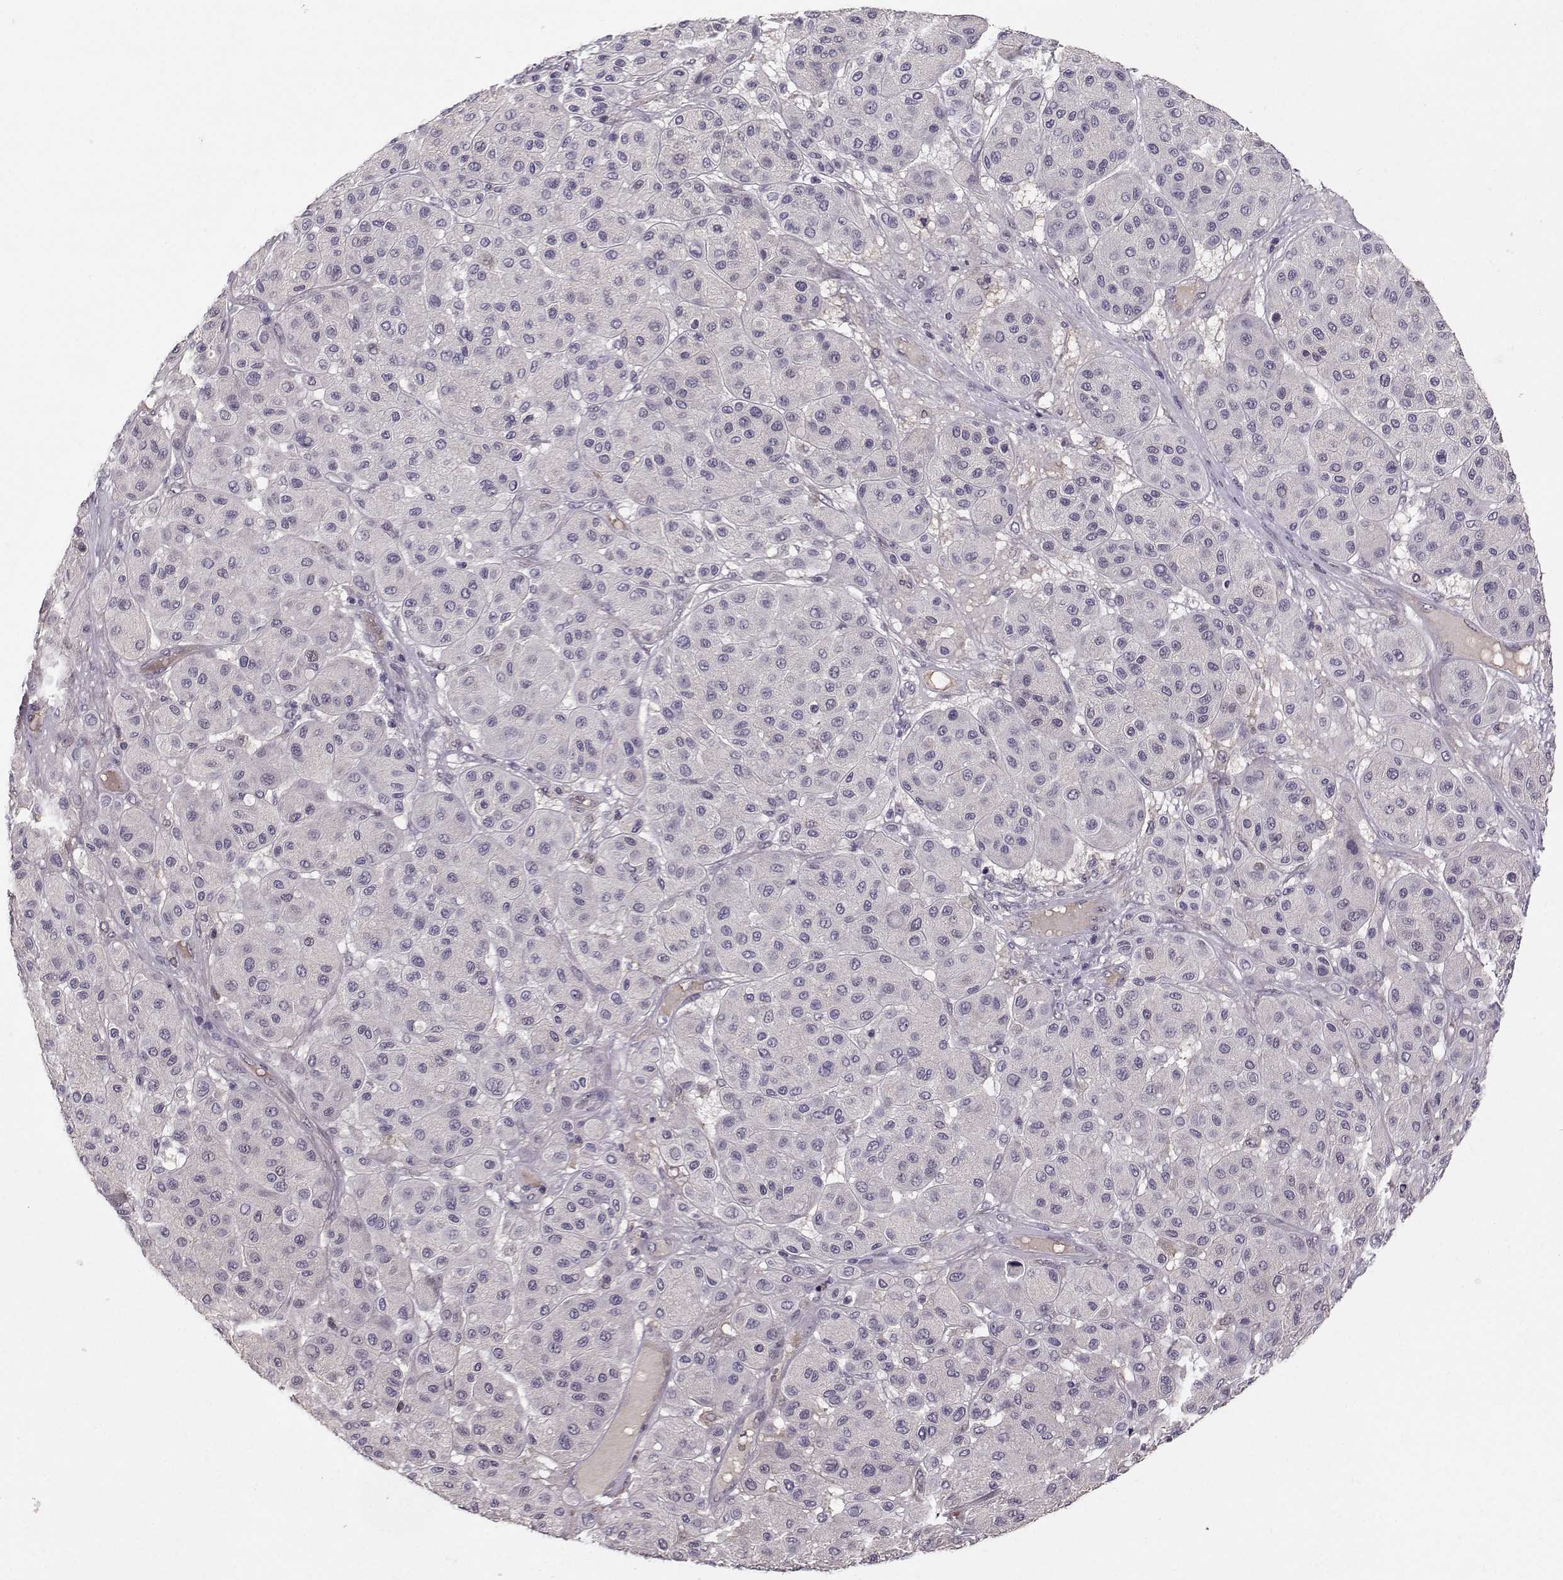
{"staining": {"intensity": "negative", "quantity": "none", "location": "none"}, "tissue": "melanoma", "cell_type": "Tumor cells", "image_type": "cancer", "snomed": [{"axis": "morphology", "description": "Malignant melanoma, Metastatic site"}, {"axis": "topography", "description": "Smooth muscle"}], "caption": "Immunohistochemistry photomicrograph of neoplastic tissue: human malignant melanoma (metastatic site) stained with DAB (3,3'-diaminobenzidine) exhibits no significant protein staining in tumor cells.", "gene": "TSPYL5", "patient": {"sex": "male", "age": 41}}